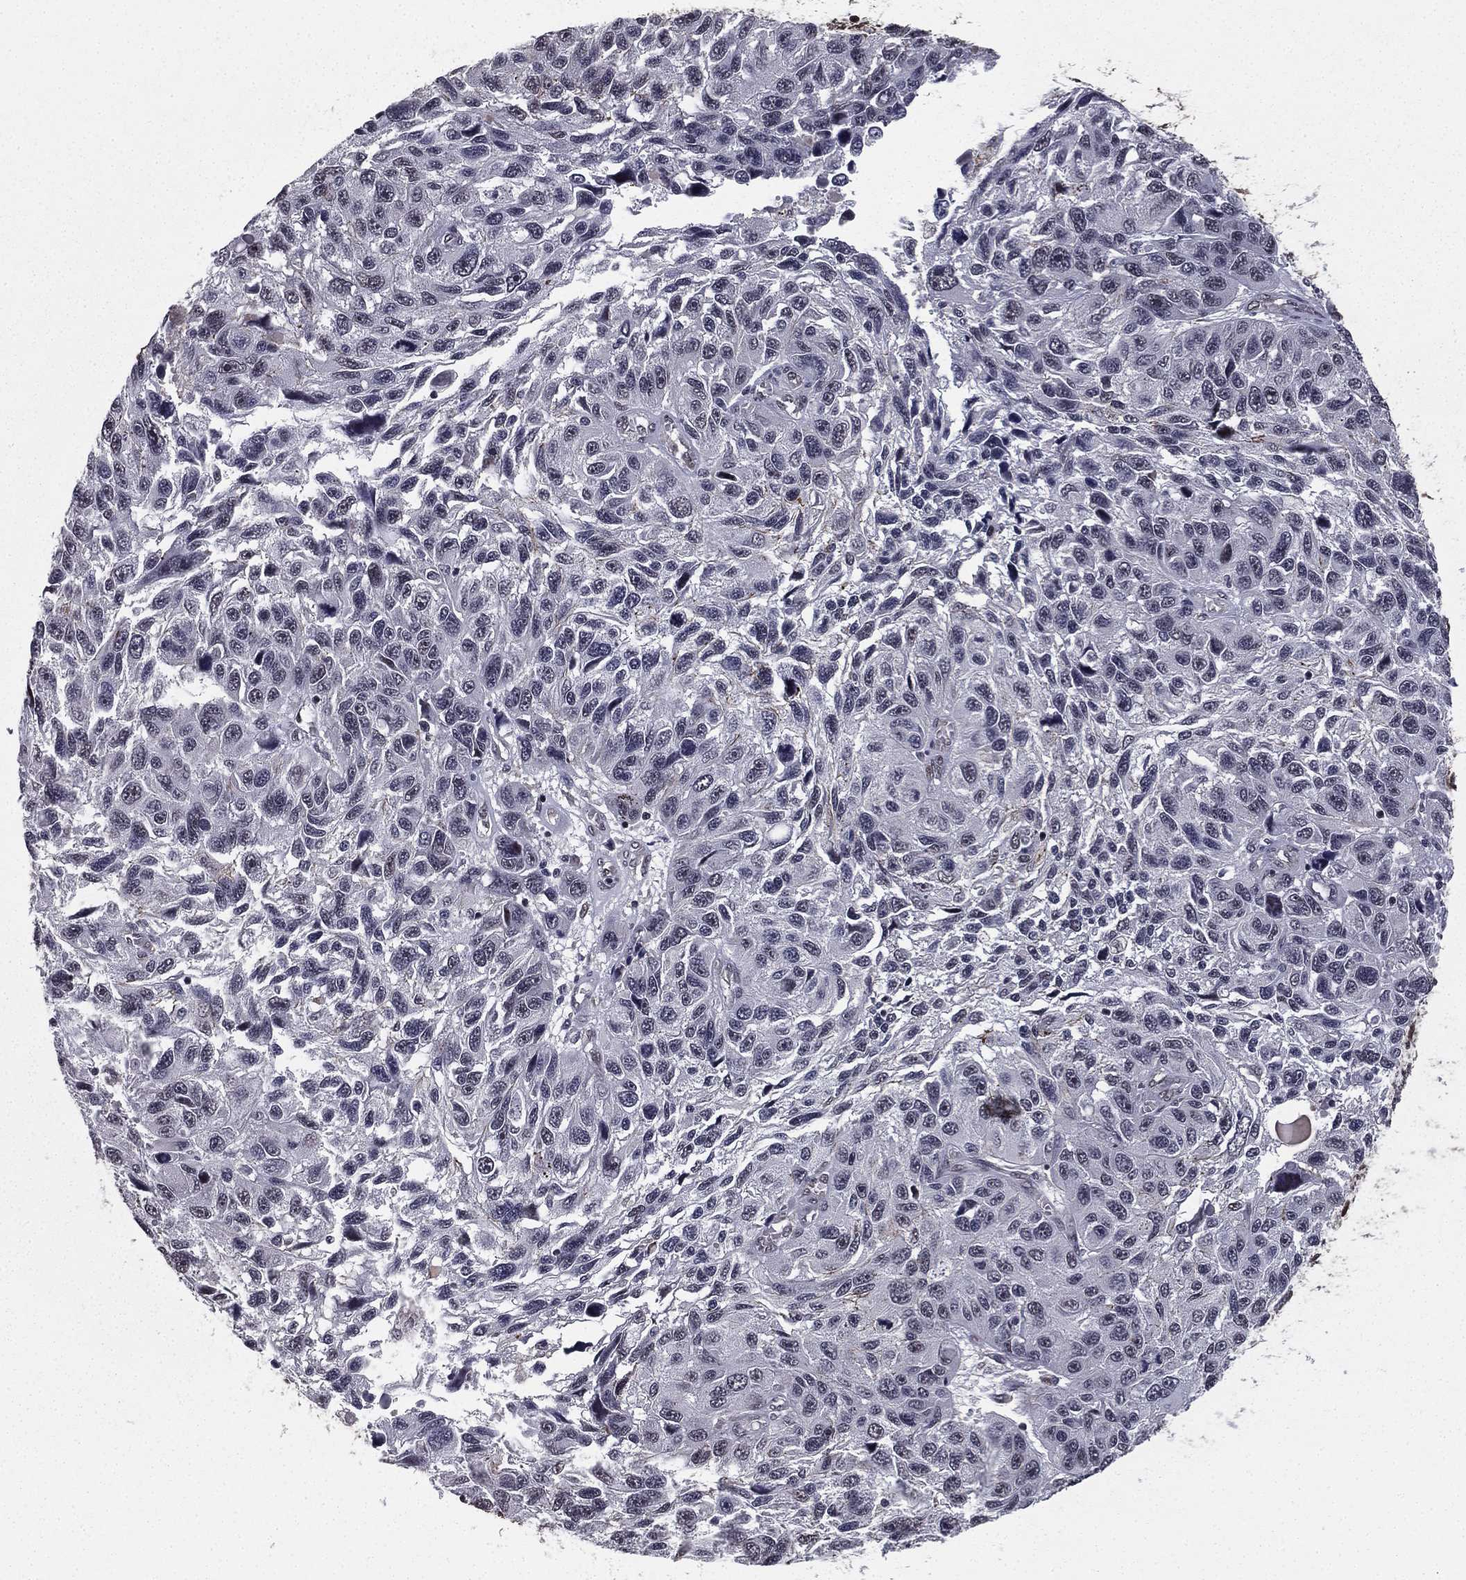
{"staining": {"intensity": "negative", "quantity": "none", "location": "none"}, "tissue": "melanoma", "cell_type": "Tumor cells", "image_type": "cancer", "snomed": [{"axis": "morphology", "description": "Malignant melanoma, NOS"}, {"axis": "topography", "description": "Skin"}], "caption": "Tumor cells are negative for protein expression in human melanoma. (DAB immunohistochemistry (IHC) visualized using brightfield microscopy, high magnification).", "gene": "RARB", "patient": {"sex": "male", "age": 53}}